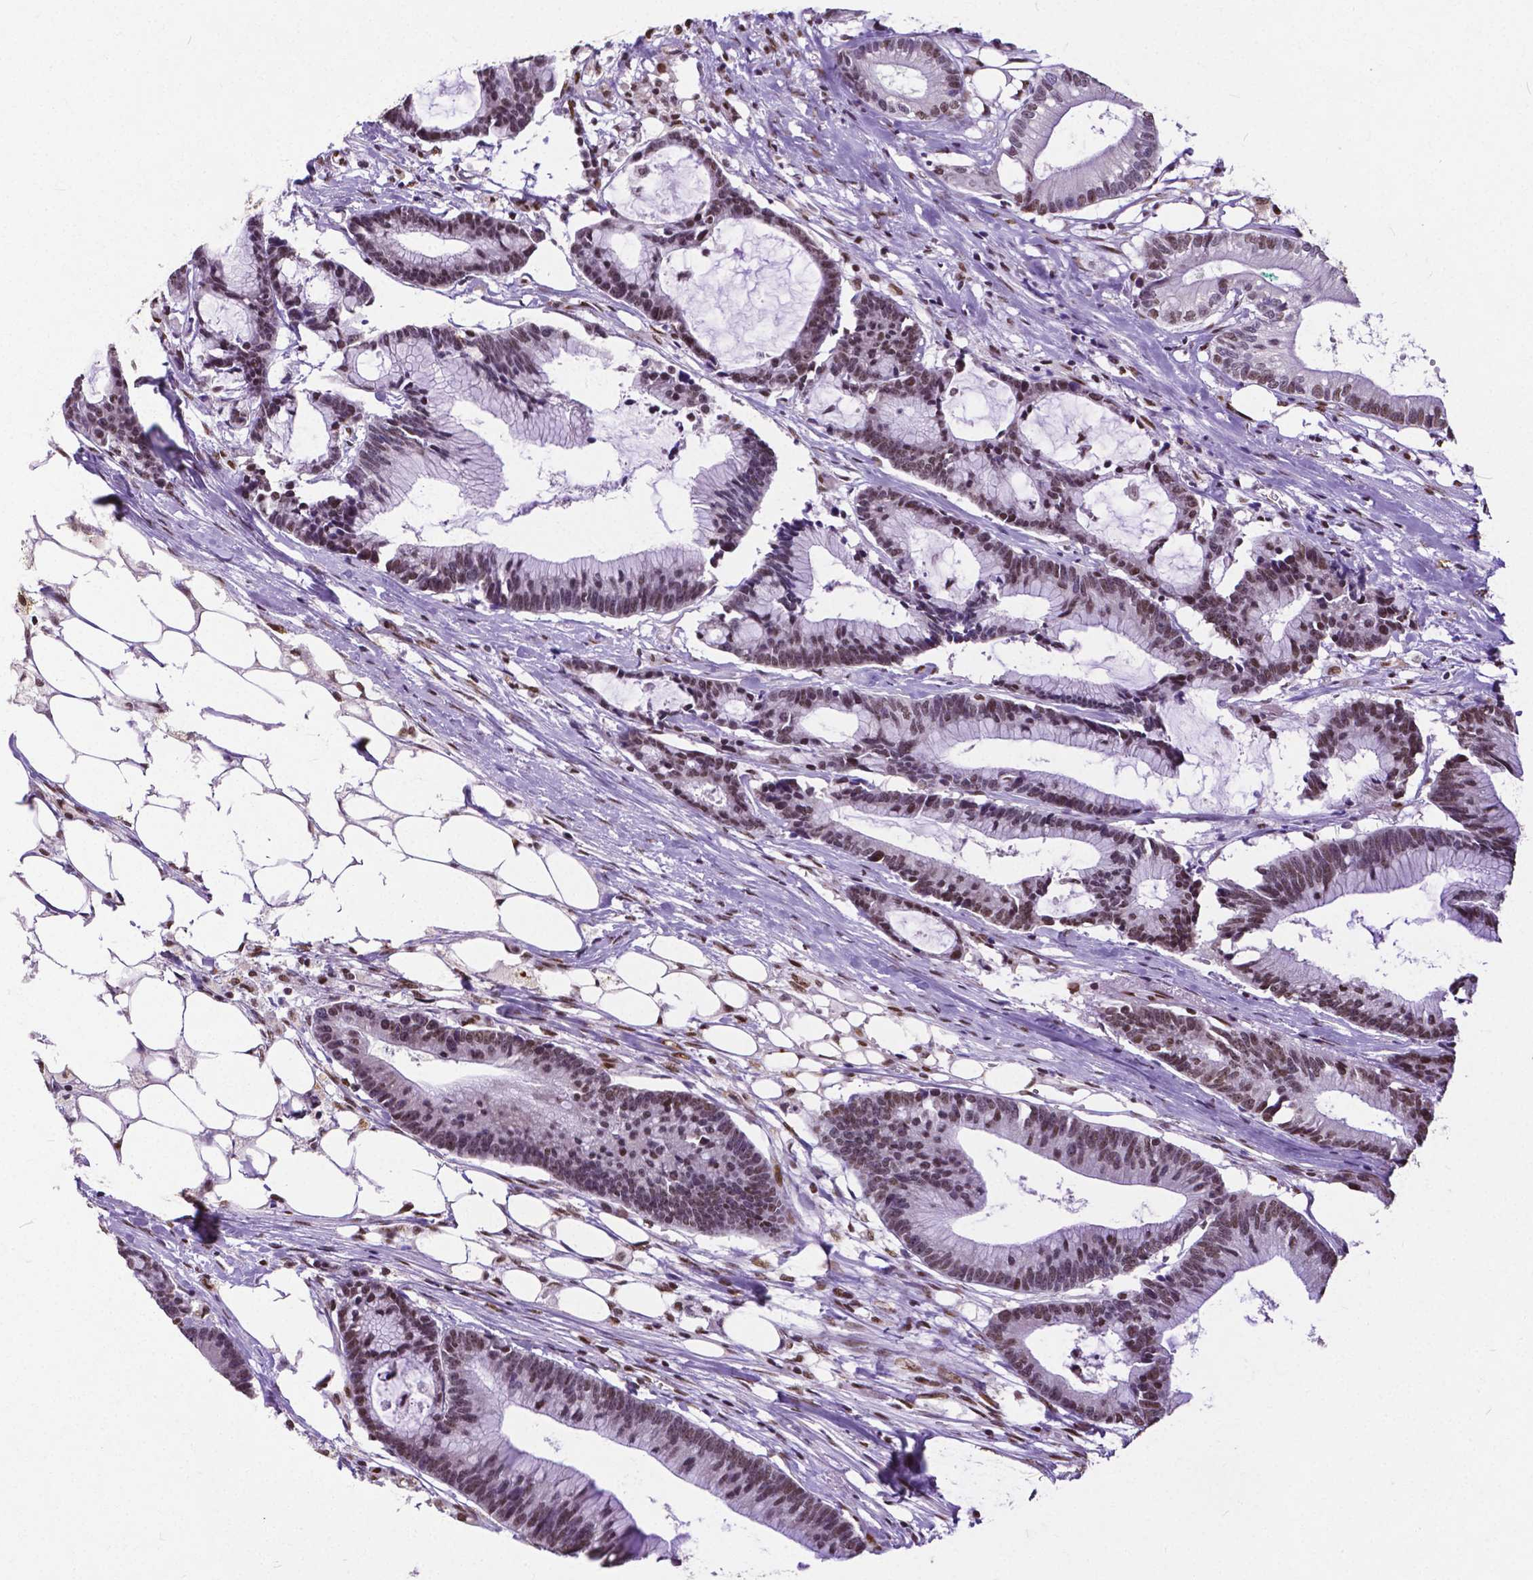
{"staining": {"intensity": "weak", "quantity": "25%-75%", "location": "nuclear"}, "tissue": "colorectal cancer", "cell_type": "Tumor cells", "image_type": "cancer", "snomed": [{"axis": "morphology", "description": "Adenocarcinoma, NOS"}, {"axis": "topography", "description": "Colon"}], "caption": "Protein staining of adenocarcinoma (colorectal) tissue exhibits weak nuclear staining in approximately 25%-75% of tumor cells.", "gene": "ATRX", "patient": {"sex": "female", "age": 78}}